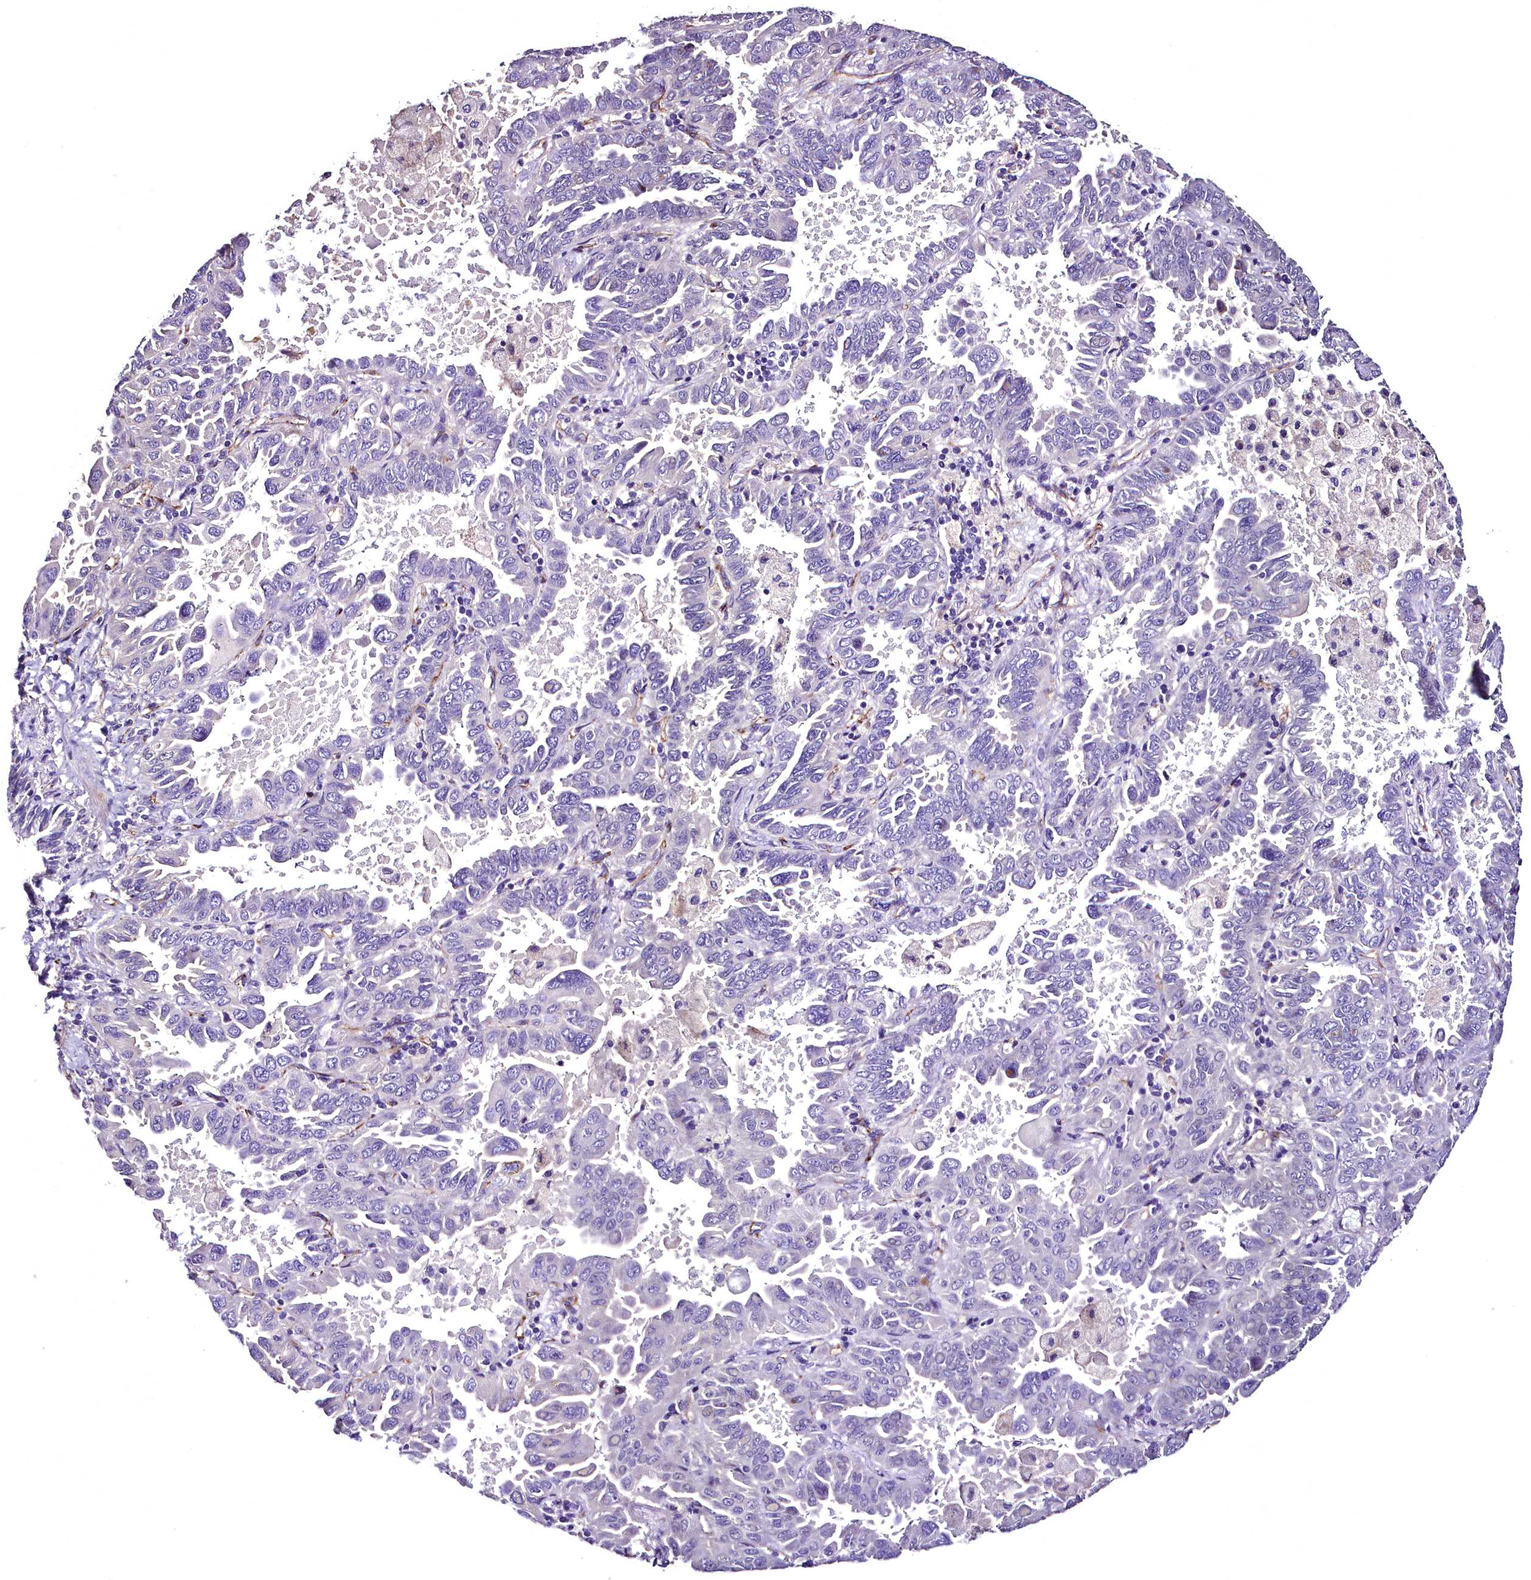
{"staining": {"intensity": "negative", "quantity": "none", "location": "none"}, "tissue": "lung cancer", "cell_type": "Tumor cells", "image_type": "cancer", "snomed": [{"axis": "morphology", "description": "Adenocarcinoma, NOS"}, {"axis": "topography", "description": "Lung"}], "caption": "A histopathology image of human lung adenocarcinoma is negative for staining in tumor cells.", "gene": "MS4A18", "patient": {"sex": "male", "age": 64}}